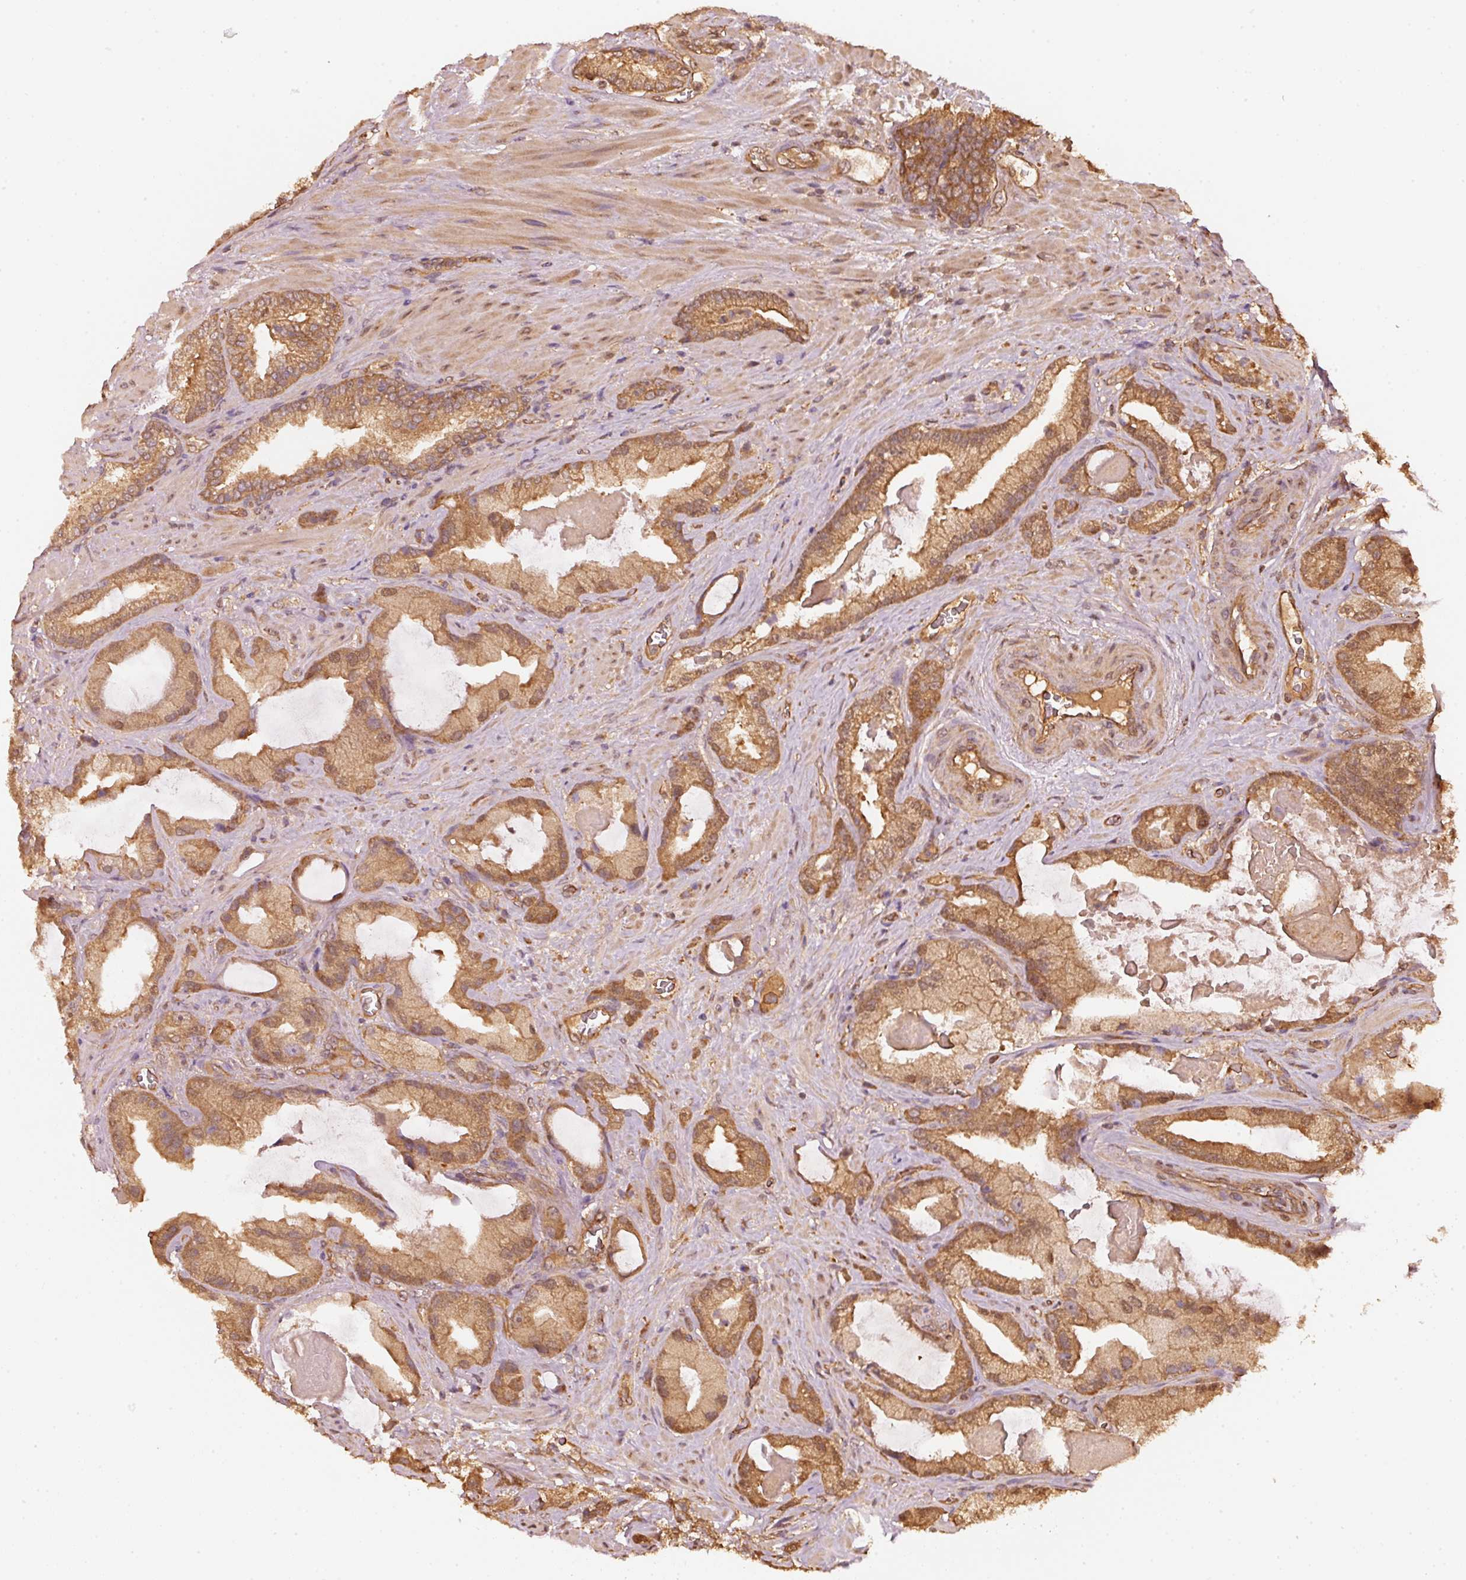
{"staining": {"intensity": "moderate", "quantity": ">75%", "location": "cytoplasmic/membranous"}, "tissue": "prostate cancer", "cell_type": "Tumor cells", "image_type": "cancer", "snomed": [{"axis": "morphology", "description": "Adenocarcinoma, High grade"}, {"axis": "topography", "description": "Prostate"}], "caption": "A medium amount of moderate cytoplasmic/membranous expression is present in about >75% of tumor cells in prostate cancer tissue.", "gene": "STAU1", "patient": {"sex": "male", "age": 68}}